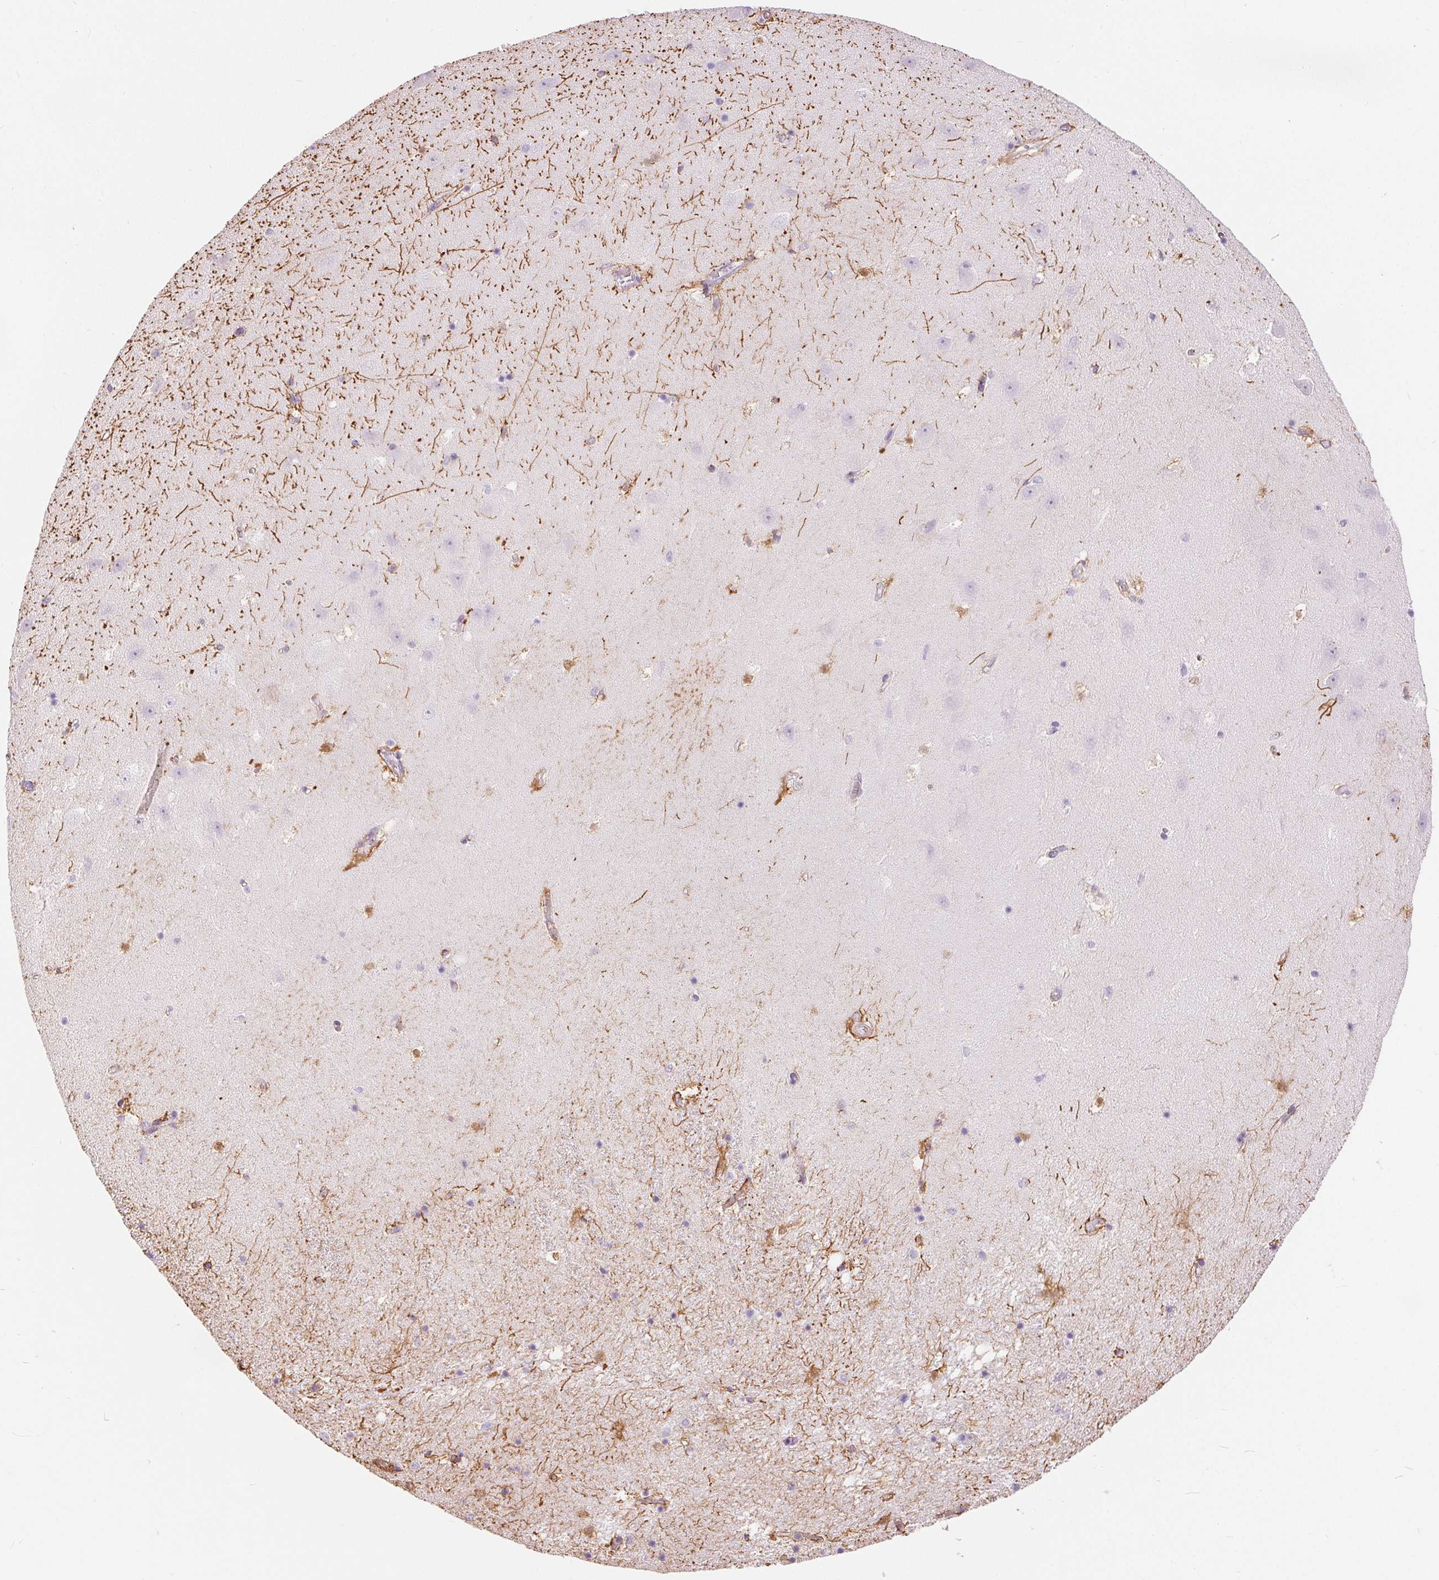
{"staining": {"intensity": "moderate", "quantity": "<25%", "location": "cytoplasmic/membranous"}, "tissue": "hippocampus", "cell_type": "Glial cells", "image_type": "normal", "snomed": [{"axis": "morphology", "description": "Normal tissue, NOS"}, {"axis": "topography", "description": "Hippocampus"}], "caption": "A high-resolution micrograph shows immunohistochemistry (IHC) staining of benign hippocampus, which reveals moderate cytoplasmic/membranous staining in approximately <25% of glial cells.", "gene": "GFAP", "patient": {"sex": "male", "age": 58}}